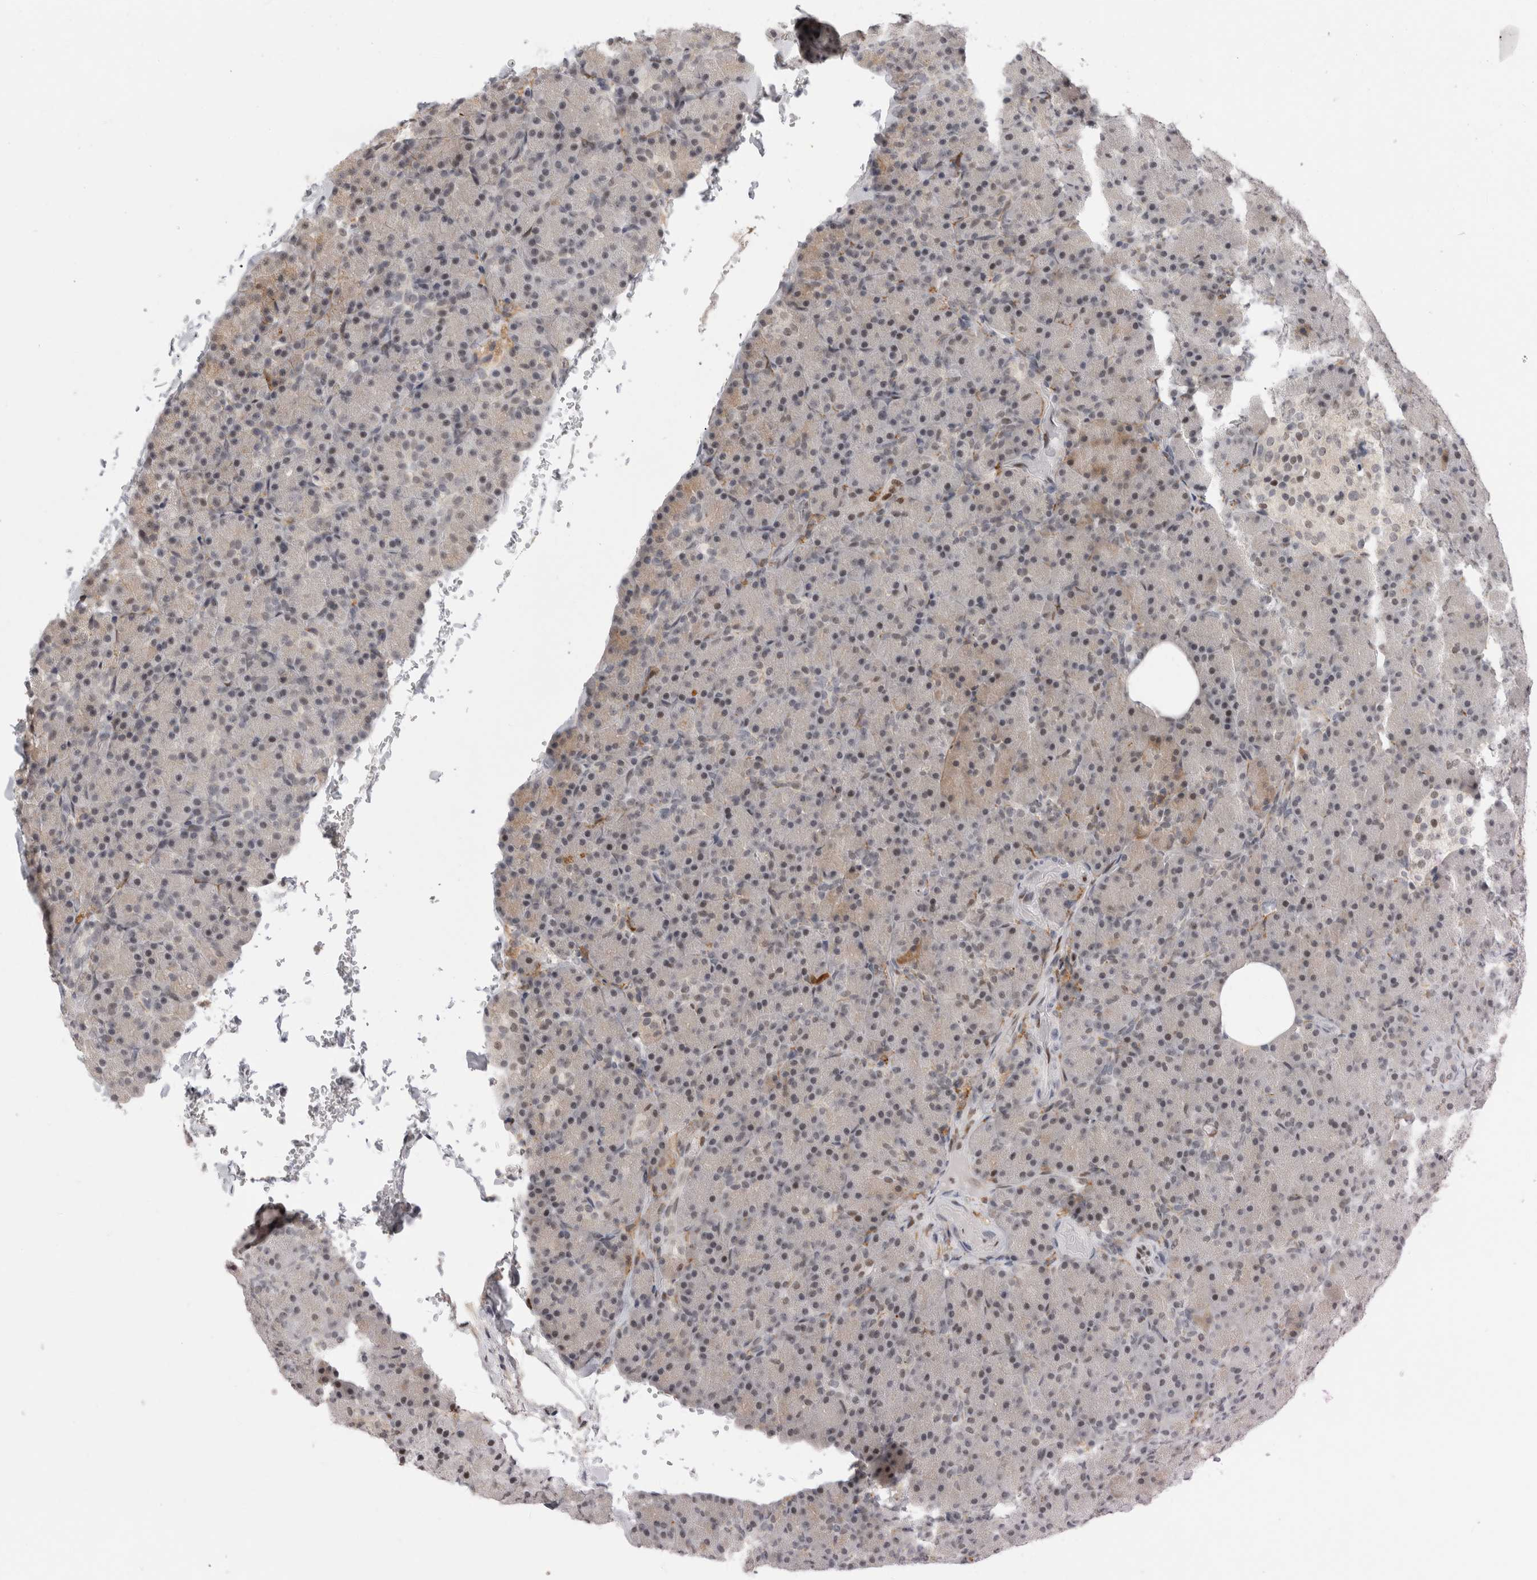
{"staining": {"intensity": "moderate", "quantity": "<25%", "location": "nuclear"}, "tissue": "pancreas", "cell_type": "Exocrine glandular cells", "image_type": "normal", "snomed": [{"axis": "morphology", "description": "Normal tissue, NOS"}, {"axis": "topography", "description": "Pancreas"}], "caption": "Immunohistochemical staining of unremarkable pancreas demonstrates moderate nuclear protein positivity in approximately <25% of exocrine glandular cells.", "gene": "SRARP", "patient": {"sex": "female", "age": 43}}